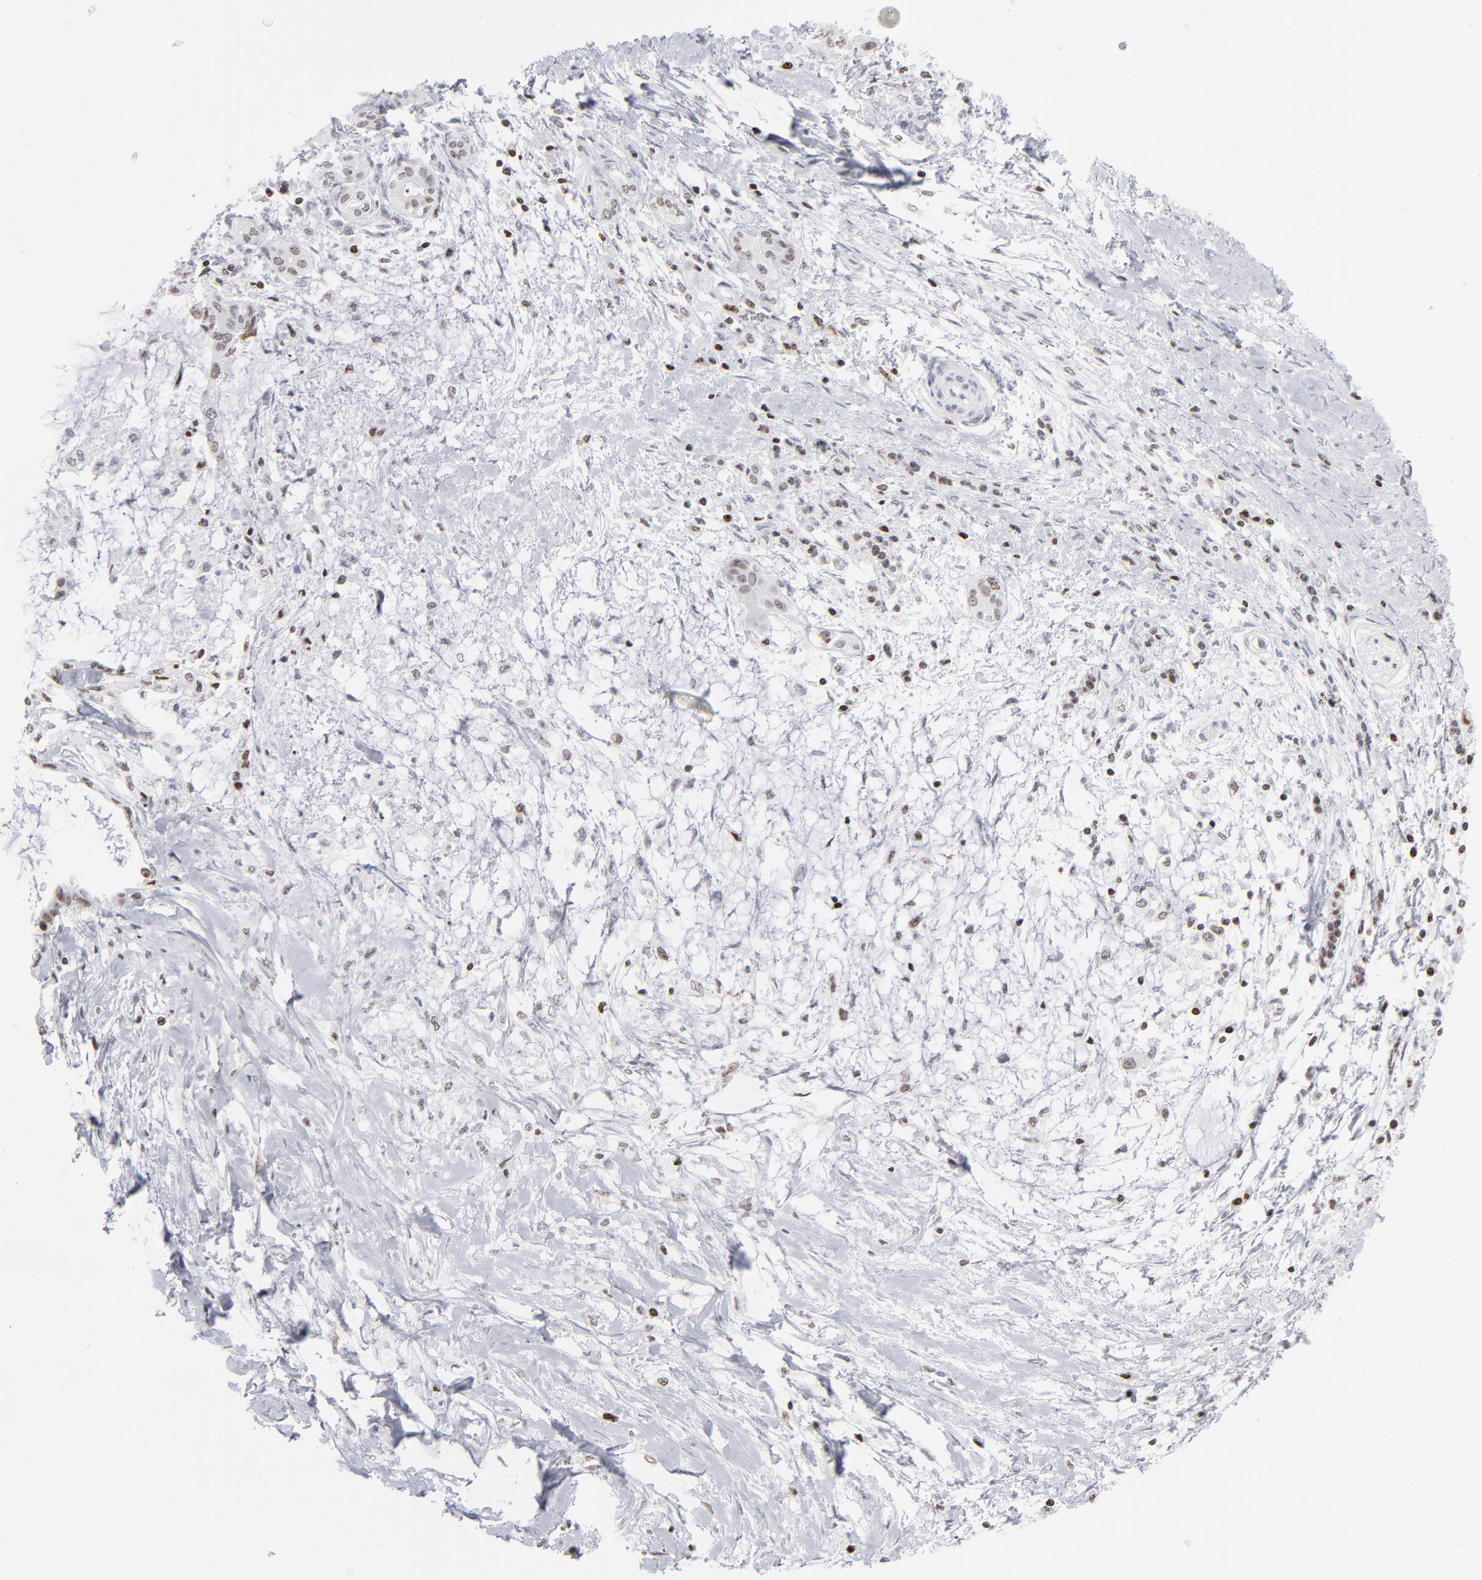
{"staining": {"intensity": "weak", "quantity": "<25%", "location": "nuclear"}, "tissue": "pancreatic cancer", "cell_type": "Tumor cells", "image_type": "cancer", "snomed": [{"axis": "morphology", "description": "Adenocarcinoma, NOS"}, {"axis": "topography", "description": "Pancreas"}], "caption": "This is an immunohistochemistry histopathology image of human pancreatic cancer. There is no expression in tumor cells.", "gene": "PARP1", "patient": {"sex": "female", "age": 64}}